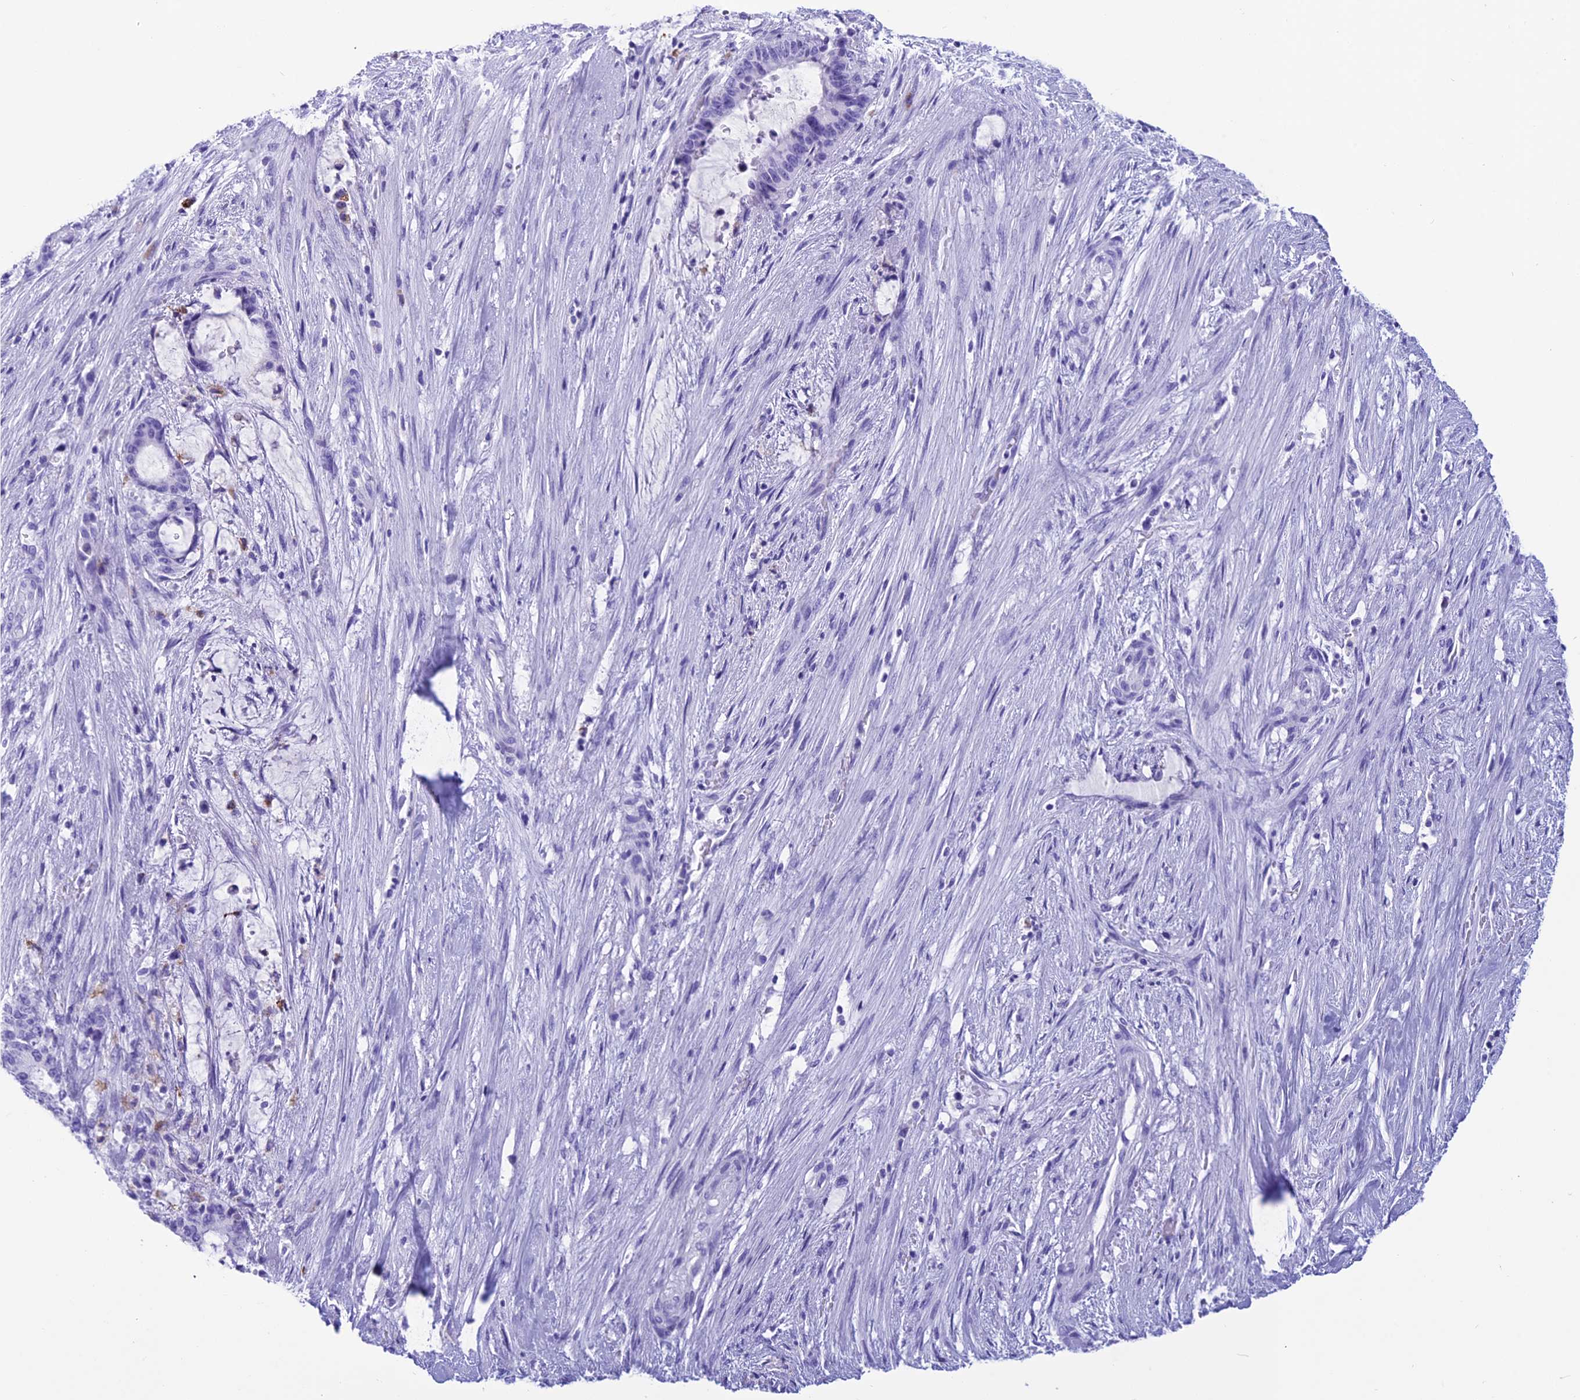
{"staining": {"intensity": "negative", "quantity": "none", "location": "none"}, "tissue": "liver cancer", "cell_type": "Tumor cells", "image_type": "cancer", "snomed": [{"axis": "morphology", "description": "Normal tissue, NOS"}, {"axis": "morphology", "description": "Cholangiocarcinoma"}, {"axis": "topography", "description": "Liver"}, {"axis": "topography", "description": "Peripheral nerve tissue"}], "caption": "This is a image of immunohistochemistry (IHC) staining of liver cancer, which shows no staining in tumor cells.", "gene": "TRAM1L1", "patient": {"sex": "female", "age": 73}}